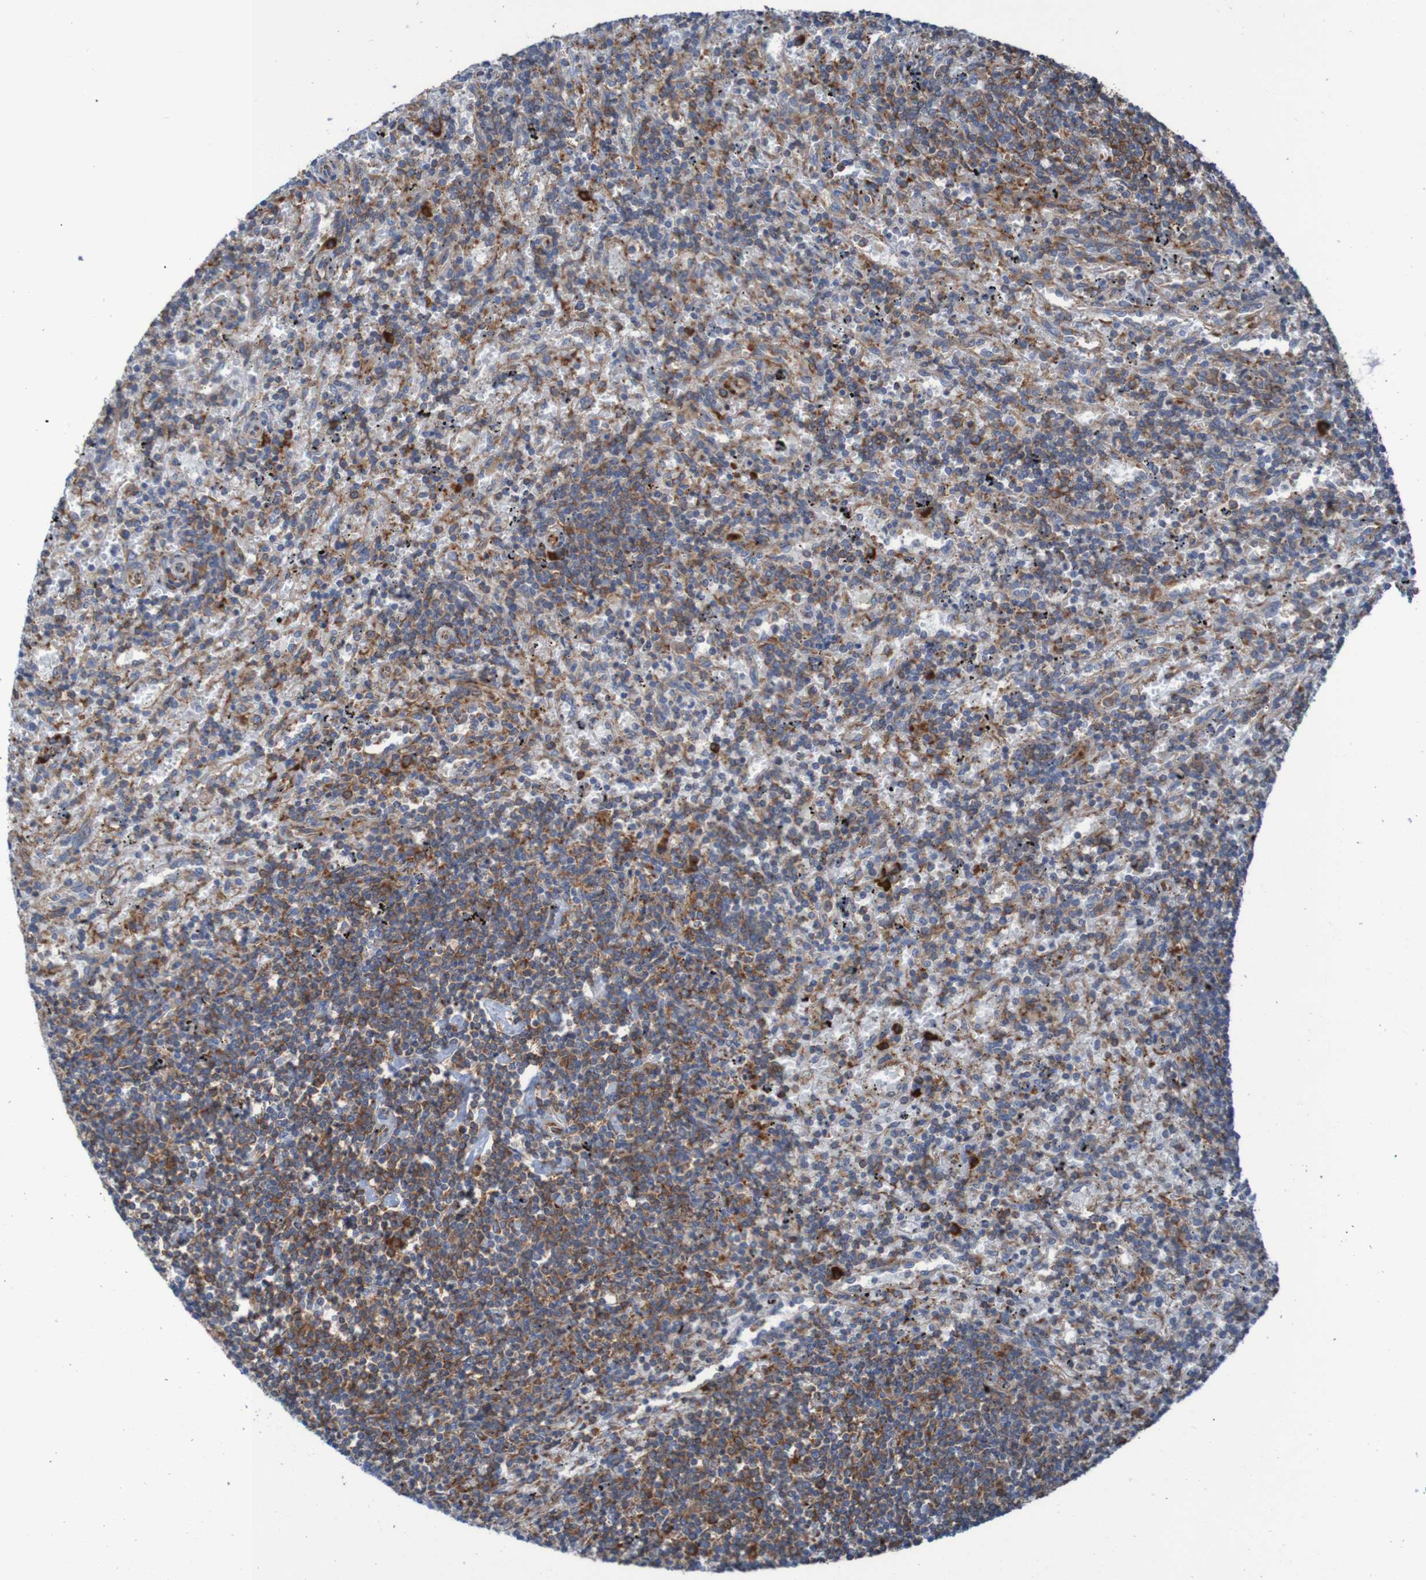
{"staining": {"intensity": "moderate", "quantity": ">75%", "location": "cytoplasmic/membranous"}, "tissue": "lymphoma", "cell_type": "Tumor cells", "image_type": "cancer", "snomed": [{"axis": "morphology", "description": "Malignant lymphoma, non-Hodgkin's type, Low grade"}, {"axis": "topography", "description": "Spleen"}], "caption": "Human lymphoma stained with a brown dye displays moderate cytoplasmic/membranous positive positivity in approximately >75% of tumor cells.", "gene": "RPL10", "patient": {"sex": "male", "age": 76}}